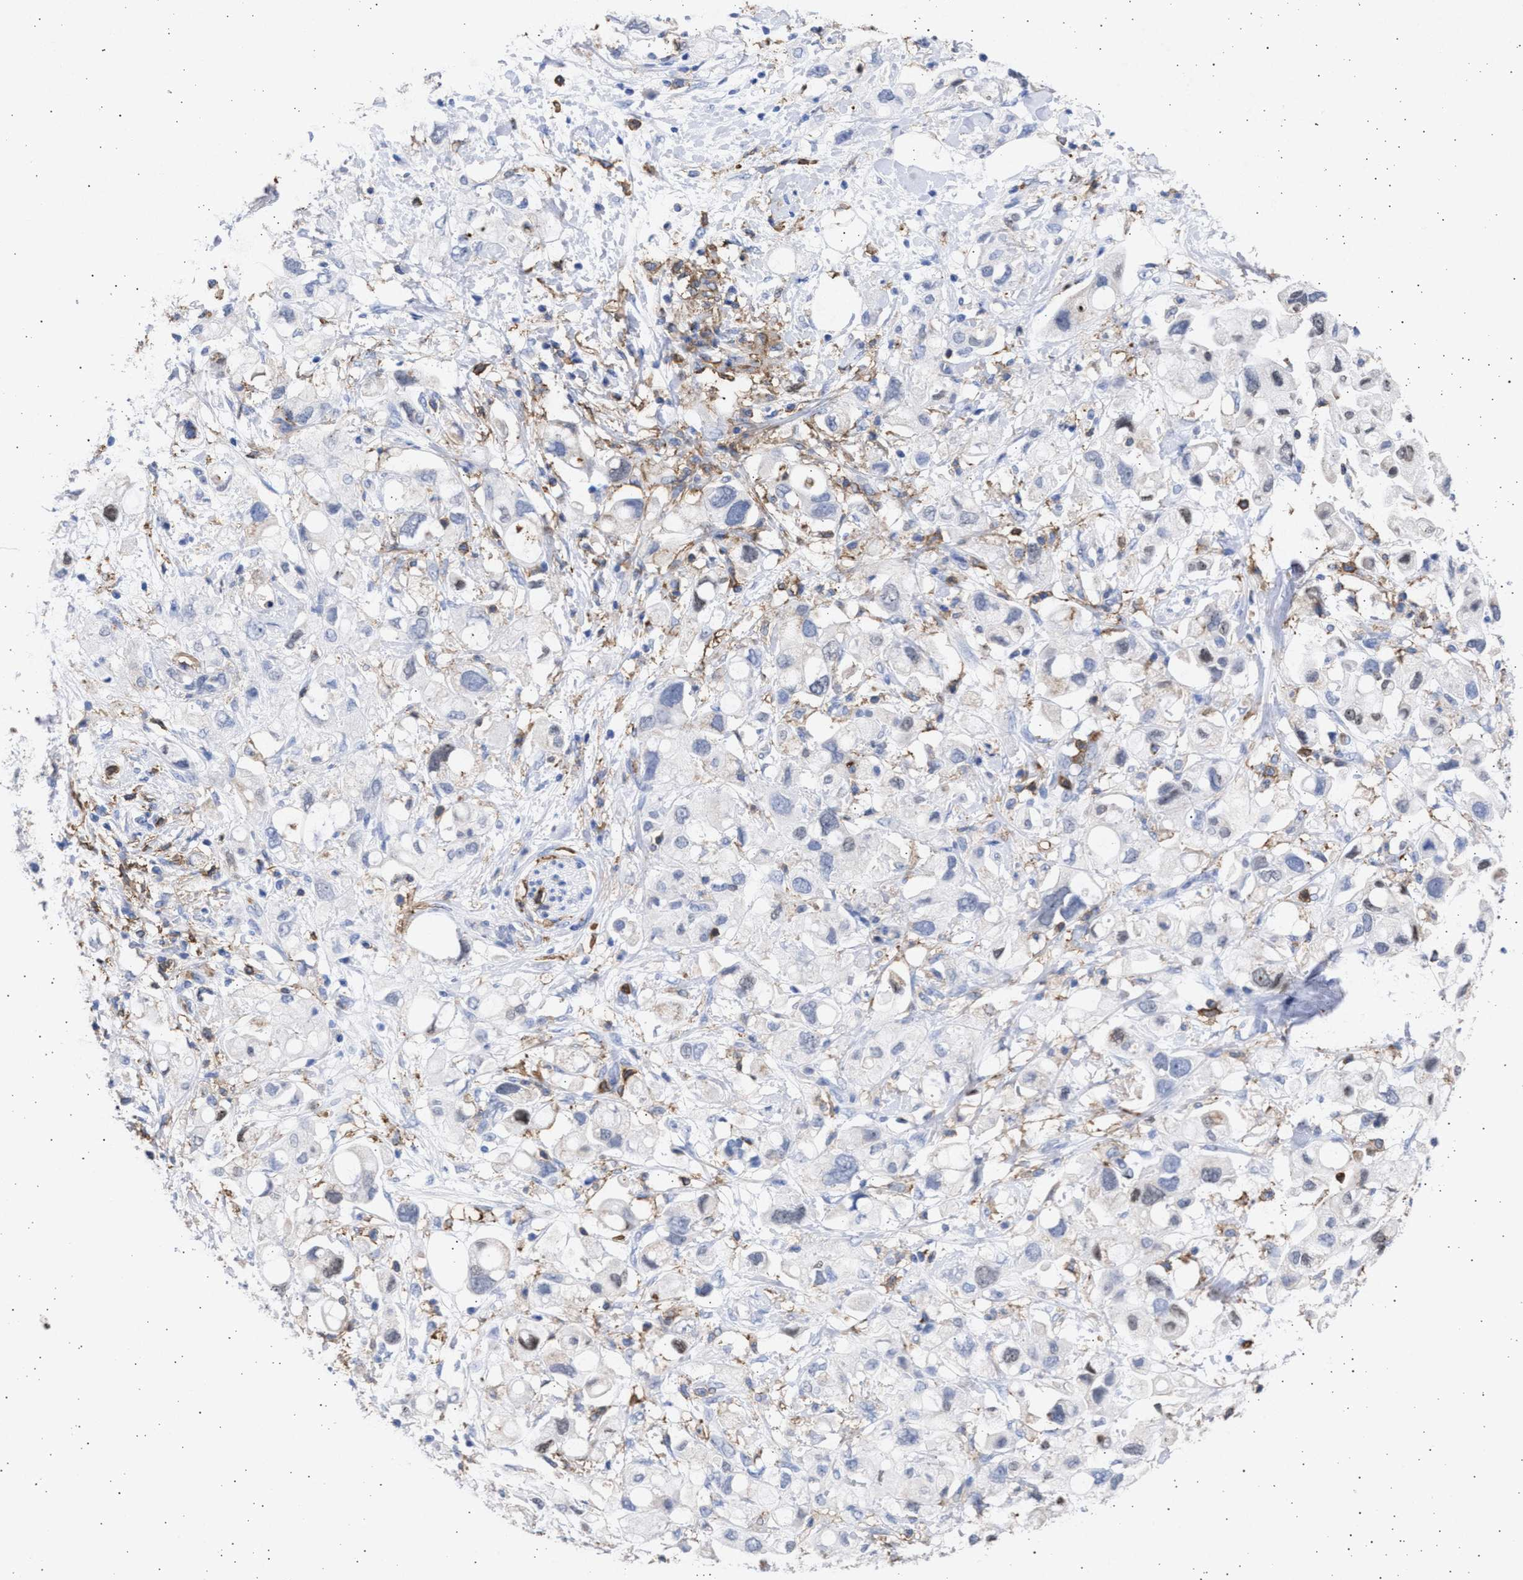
{"staining": {"intensity": "negative", "quantity": "none", "location": "none"}, "tissue": "pancreatic cancer", "cell_type": "Tumor cells", "image_type": "cancer", "snomed": [{"axis": "morphology", "description": "Adenocarcinoma, NOS"}, {"axis": "topography", "description": "Pancreas"}], "caption": "IHC histopathology image of pancreatic cancer stained for a protein (brown), which exhibits no staining in tumor cells.", "gene": "FCER1A", "patient": {"sex": "female", "age": 56}}